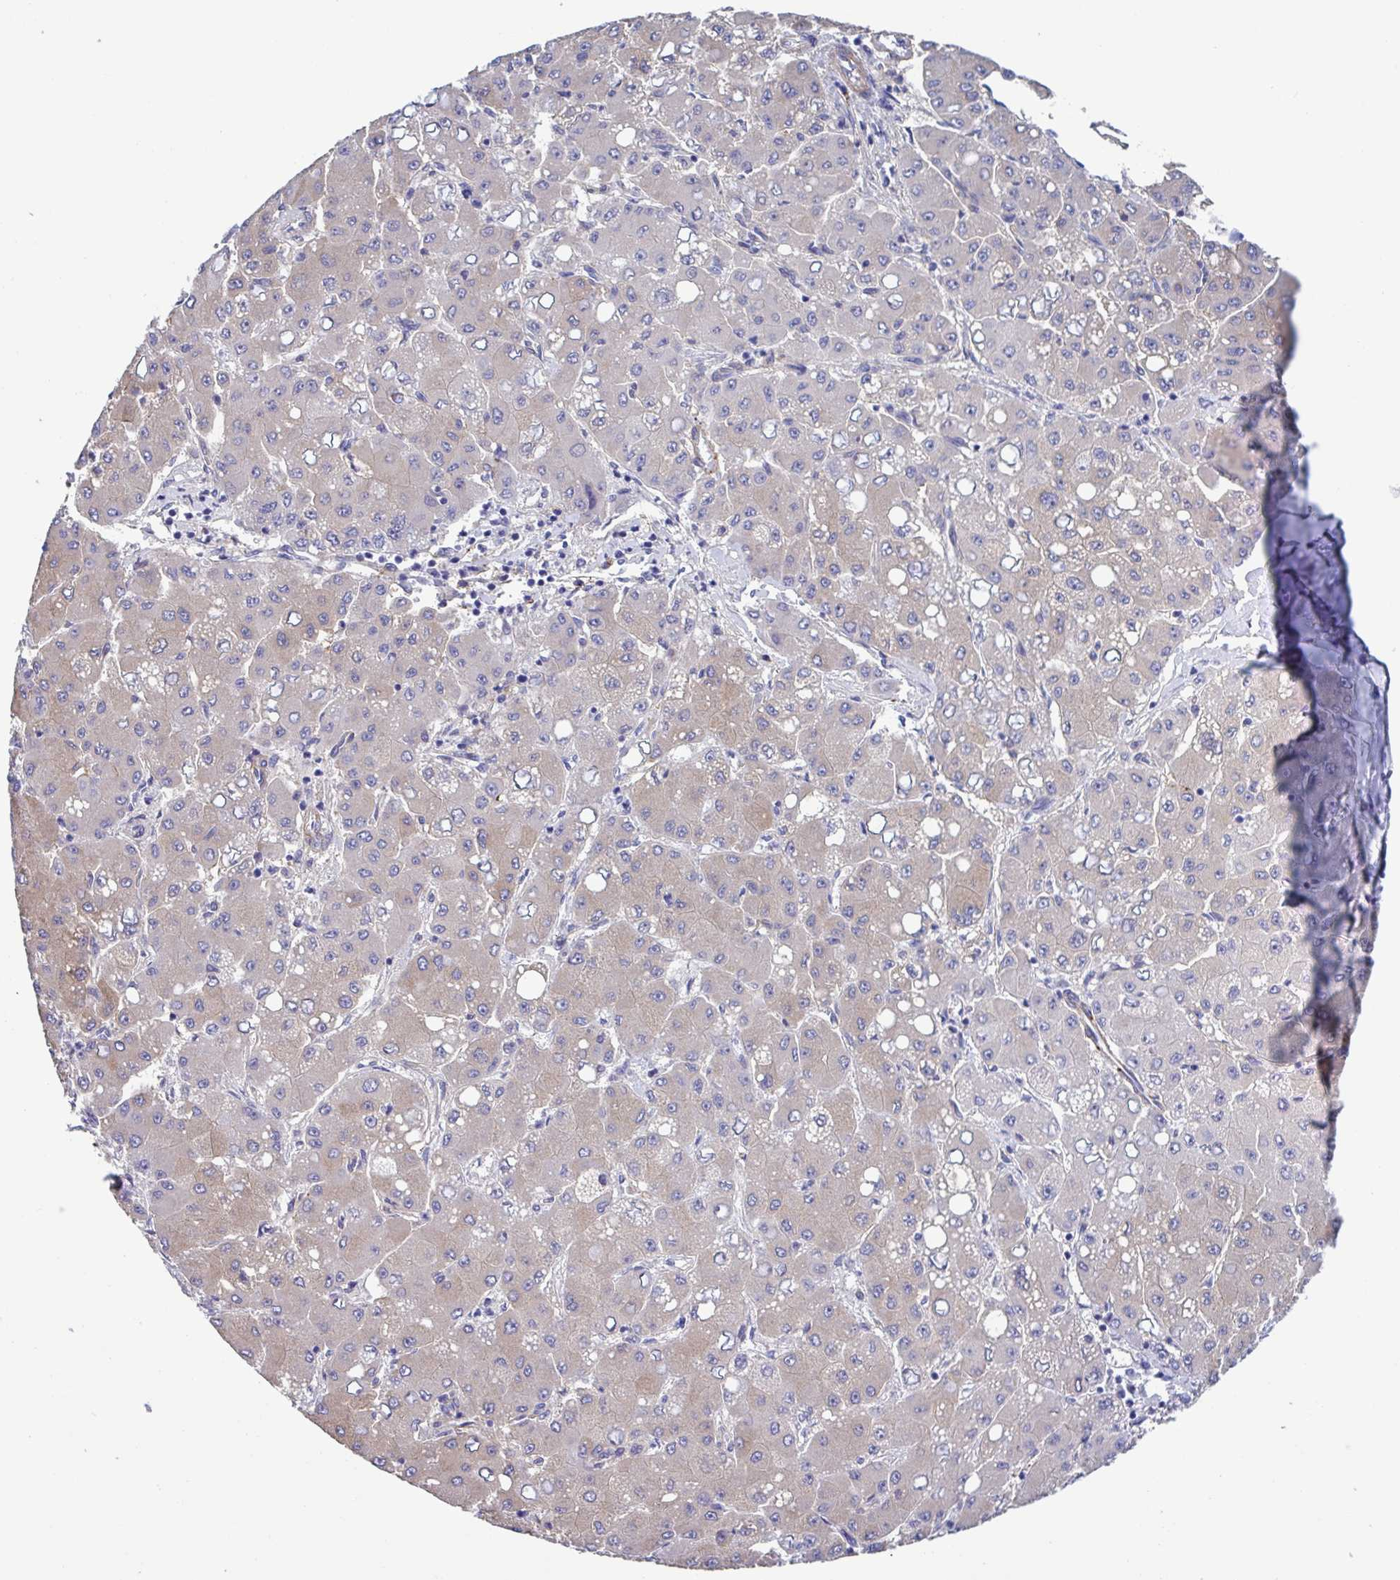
{"staining": {"intensity": "weak", "quantity": "<25%", "location": "cytoplasmic/membranous"}, "tissue": "liver cancer", "cell_type": "Tumor cells", "image_type": "cancer", "snomed": [{"axis": "morphology", "description": "Carcinoma, Hepatocellular, NOS"}, {"axis": "topography", "description": "Liver"}], "caption": "IHC micrograph of human hepatocellular carcinoma (liver) stained for a protein (brown), which displays no staining in tumor cells.", "gene": "LPIN3", "patient": {"sex": "male", "age": 40}}